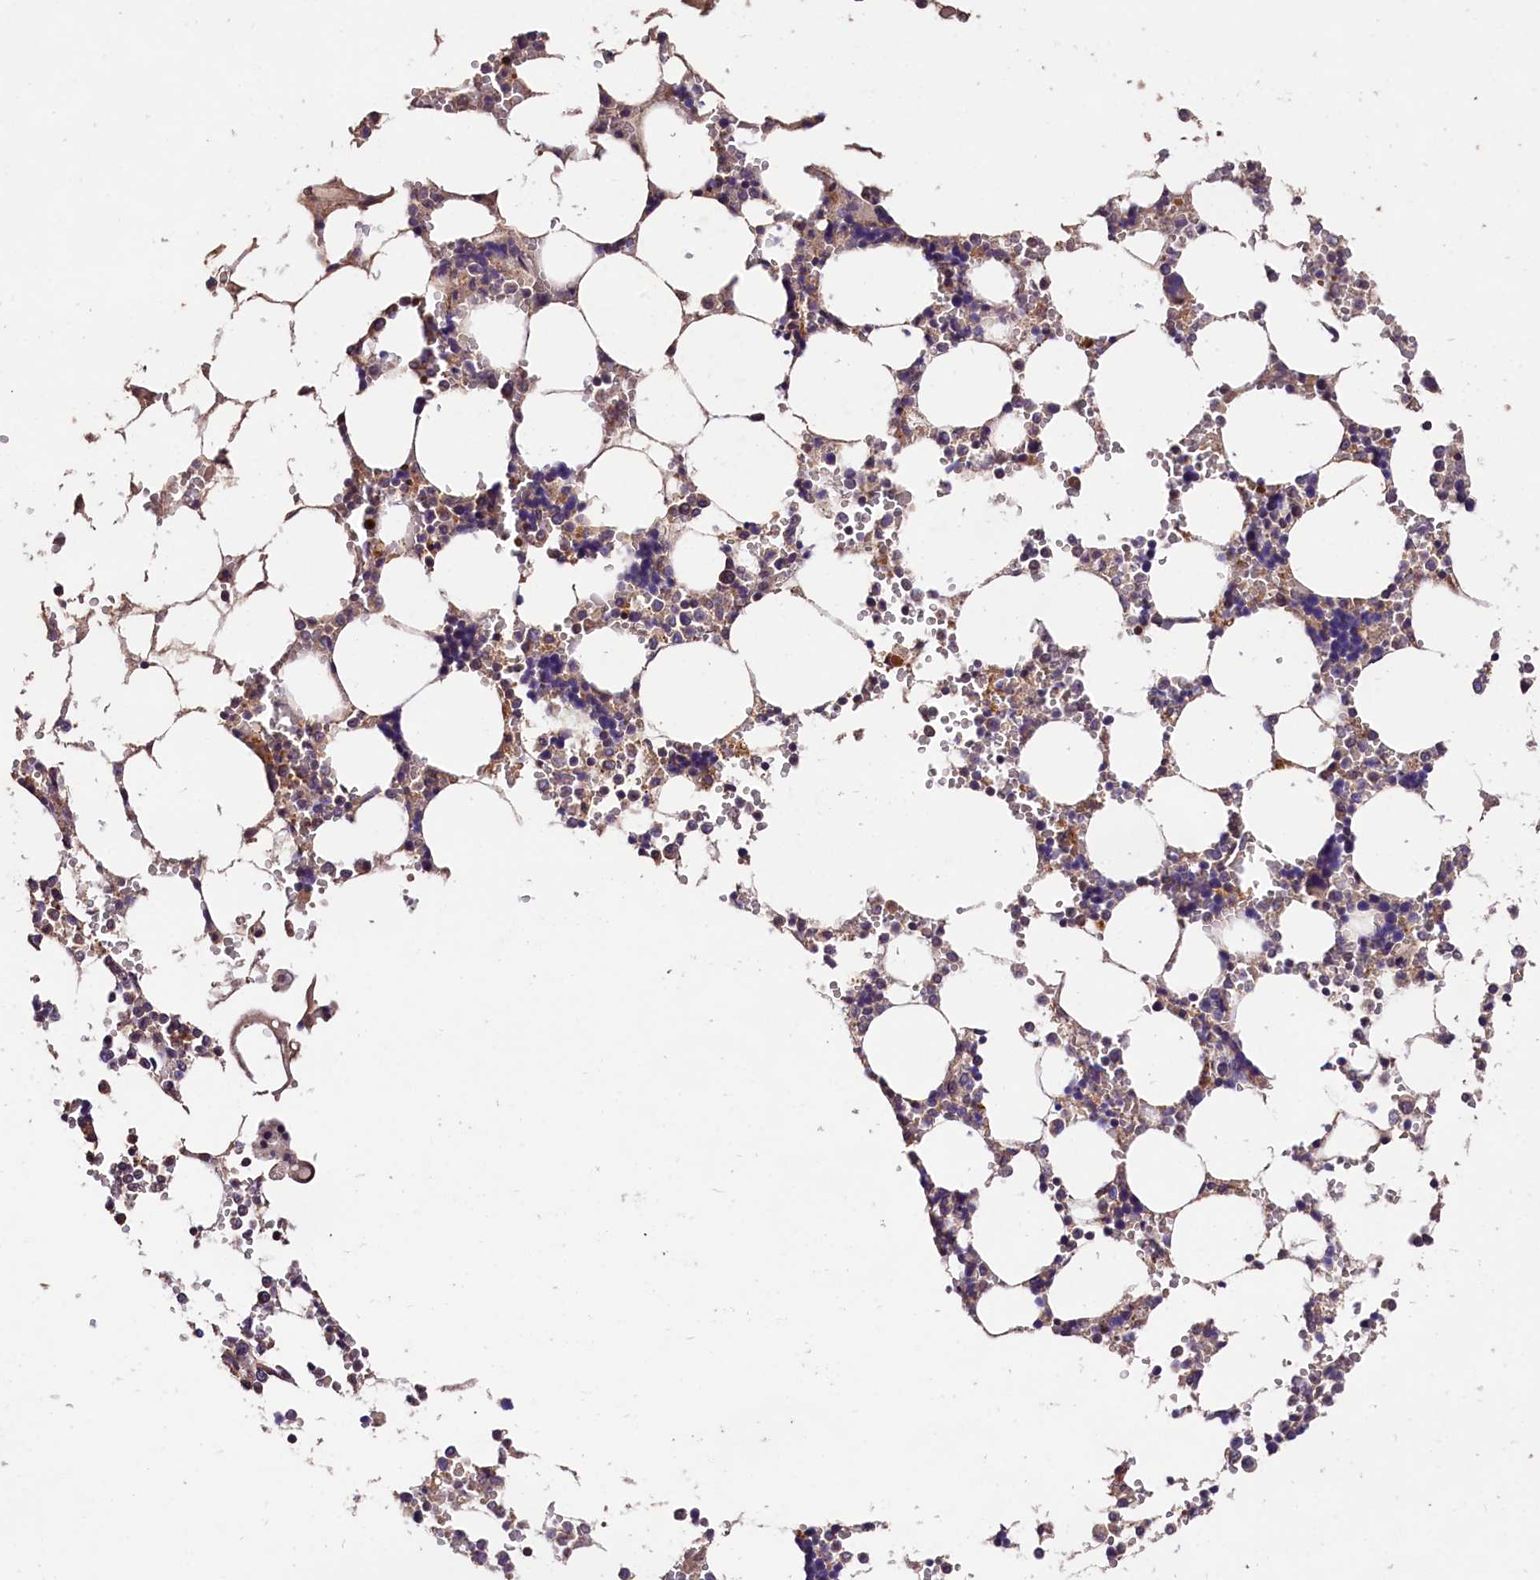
{"staining": {"intensity": "moderate", "quantity": "<25%", "location": "cytoplasmic/membranous"}, "tissue": "bone marrow", "cell_type": "Hematopoietic cells", "image_type": "normal", "snomed": [{"axis": "morphology", "description": "Normal tissue, NOS"}, {"axis": "topography", "description": "Bone marrow"}], "caption": "Protein staining of normal bone marrow shows moderate cytoplasmic/membranous staining in approximately <25% of hematopoietic cells.", "gene": "OAS3", "patient": {"sex": "male", "age": 64}}